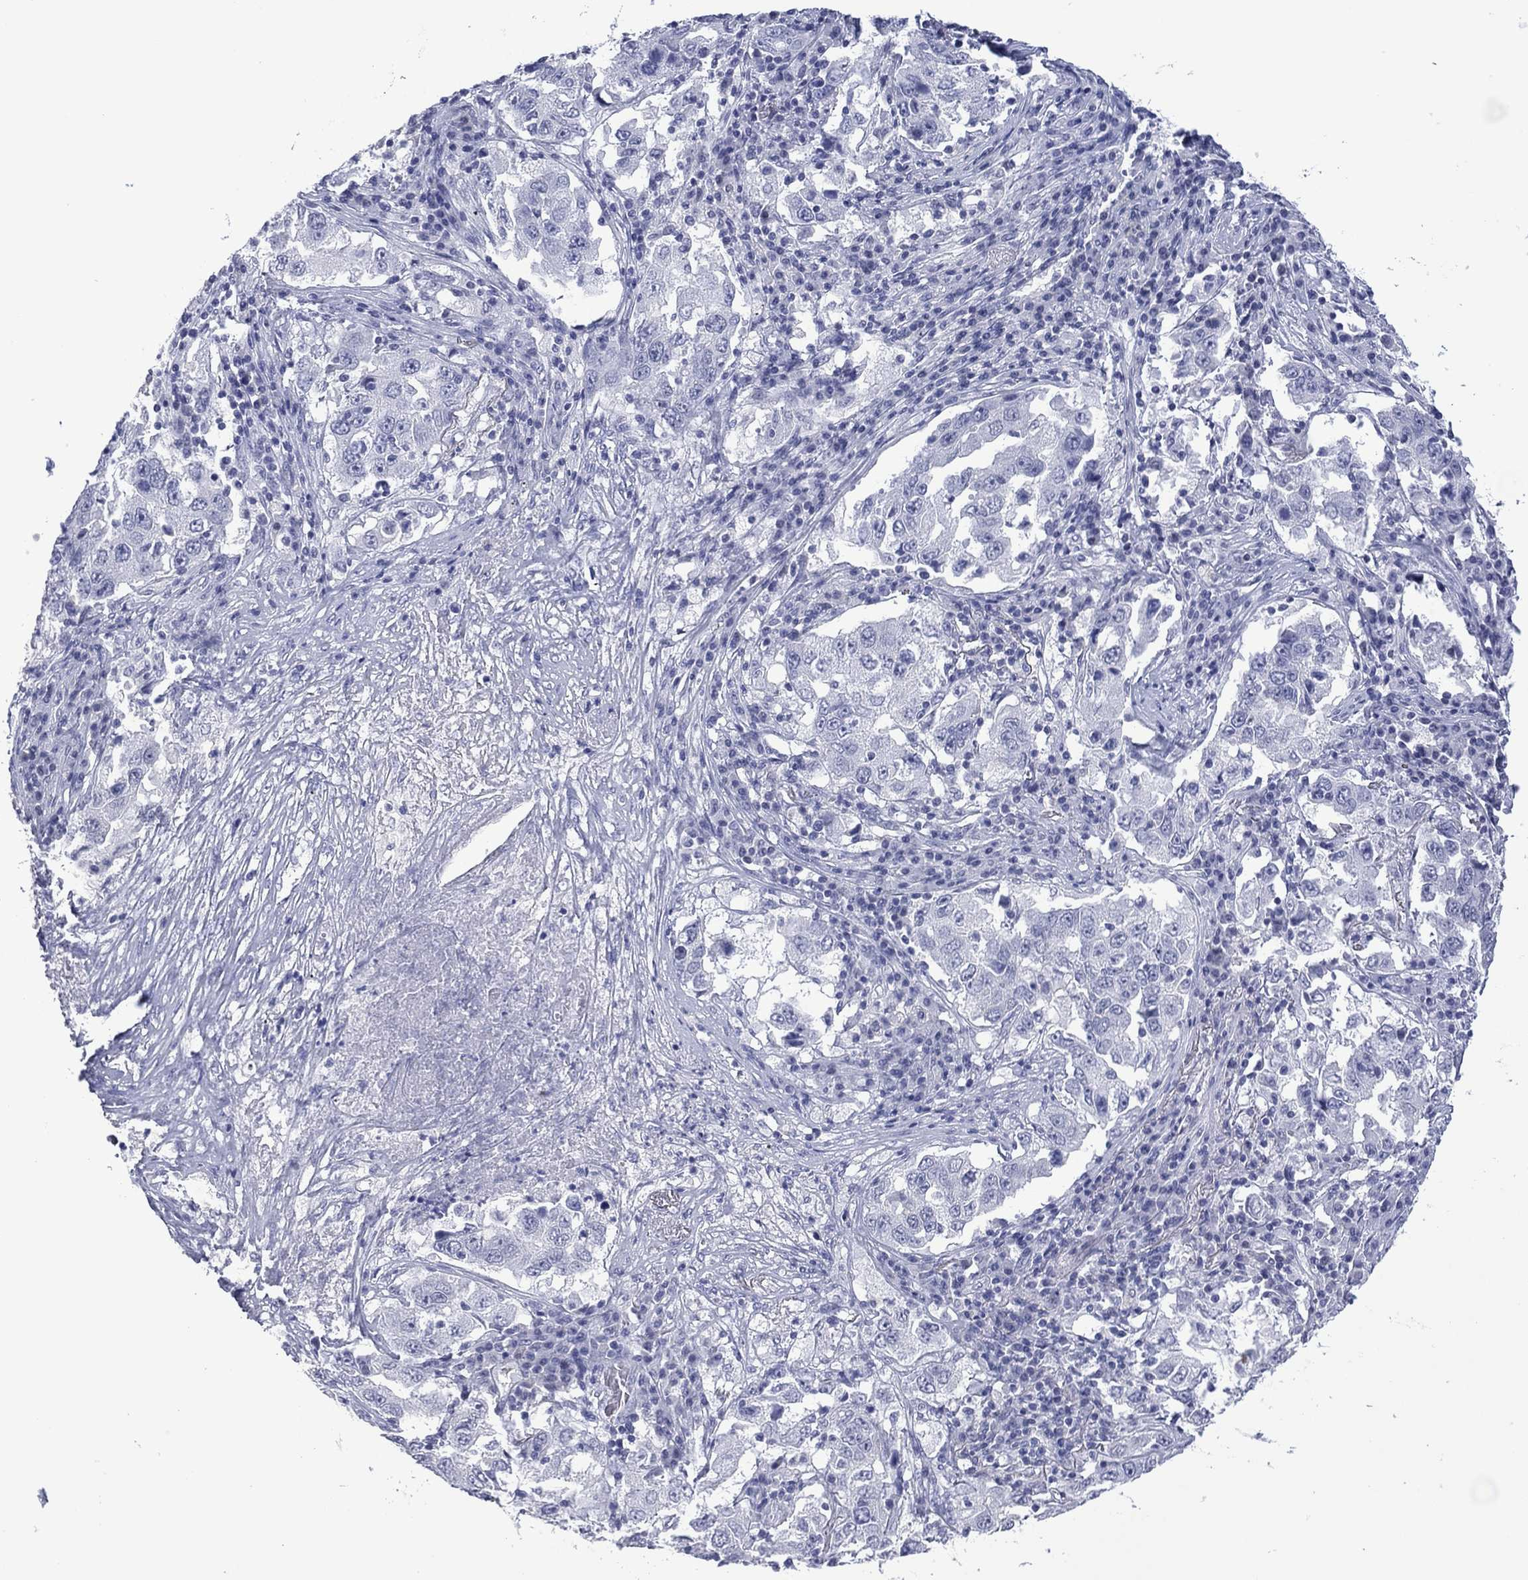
{"staining": {"intensity": "negative", "quantity": "none", "location": "none"}, "tissue": "lung cancer", "cell_type": "Tumor cells", "image_type": "cancer", "snomed": [{"axis": "morphology", "description": "Adenocarcinoma, NOS"}, {"axis": "topography", "description": "Lung"}], "caption": "This is an immunohistochemistry (IHC) photomicrograph of adenocarcinoma (lung). There is no positivity in tumor cells.", "gene": "UTF1", "patient": {"sex": "male", "age": 73}}